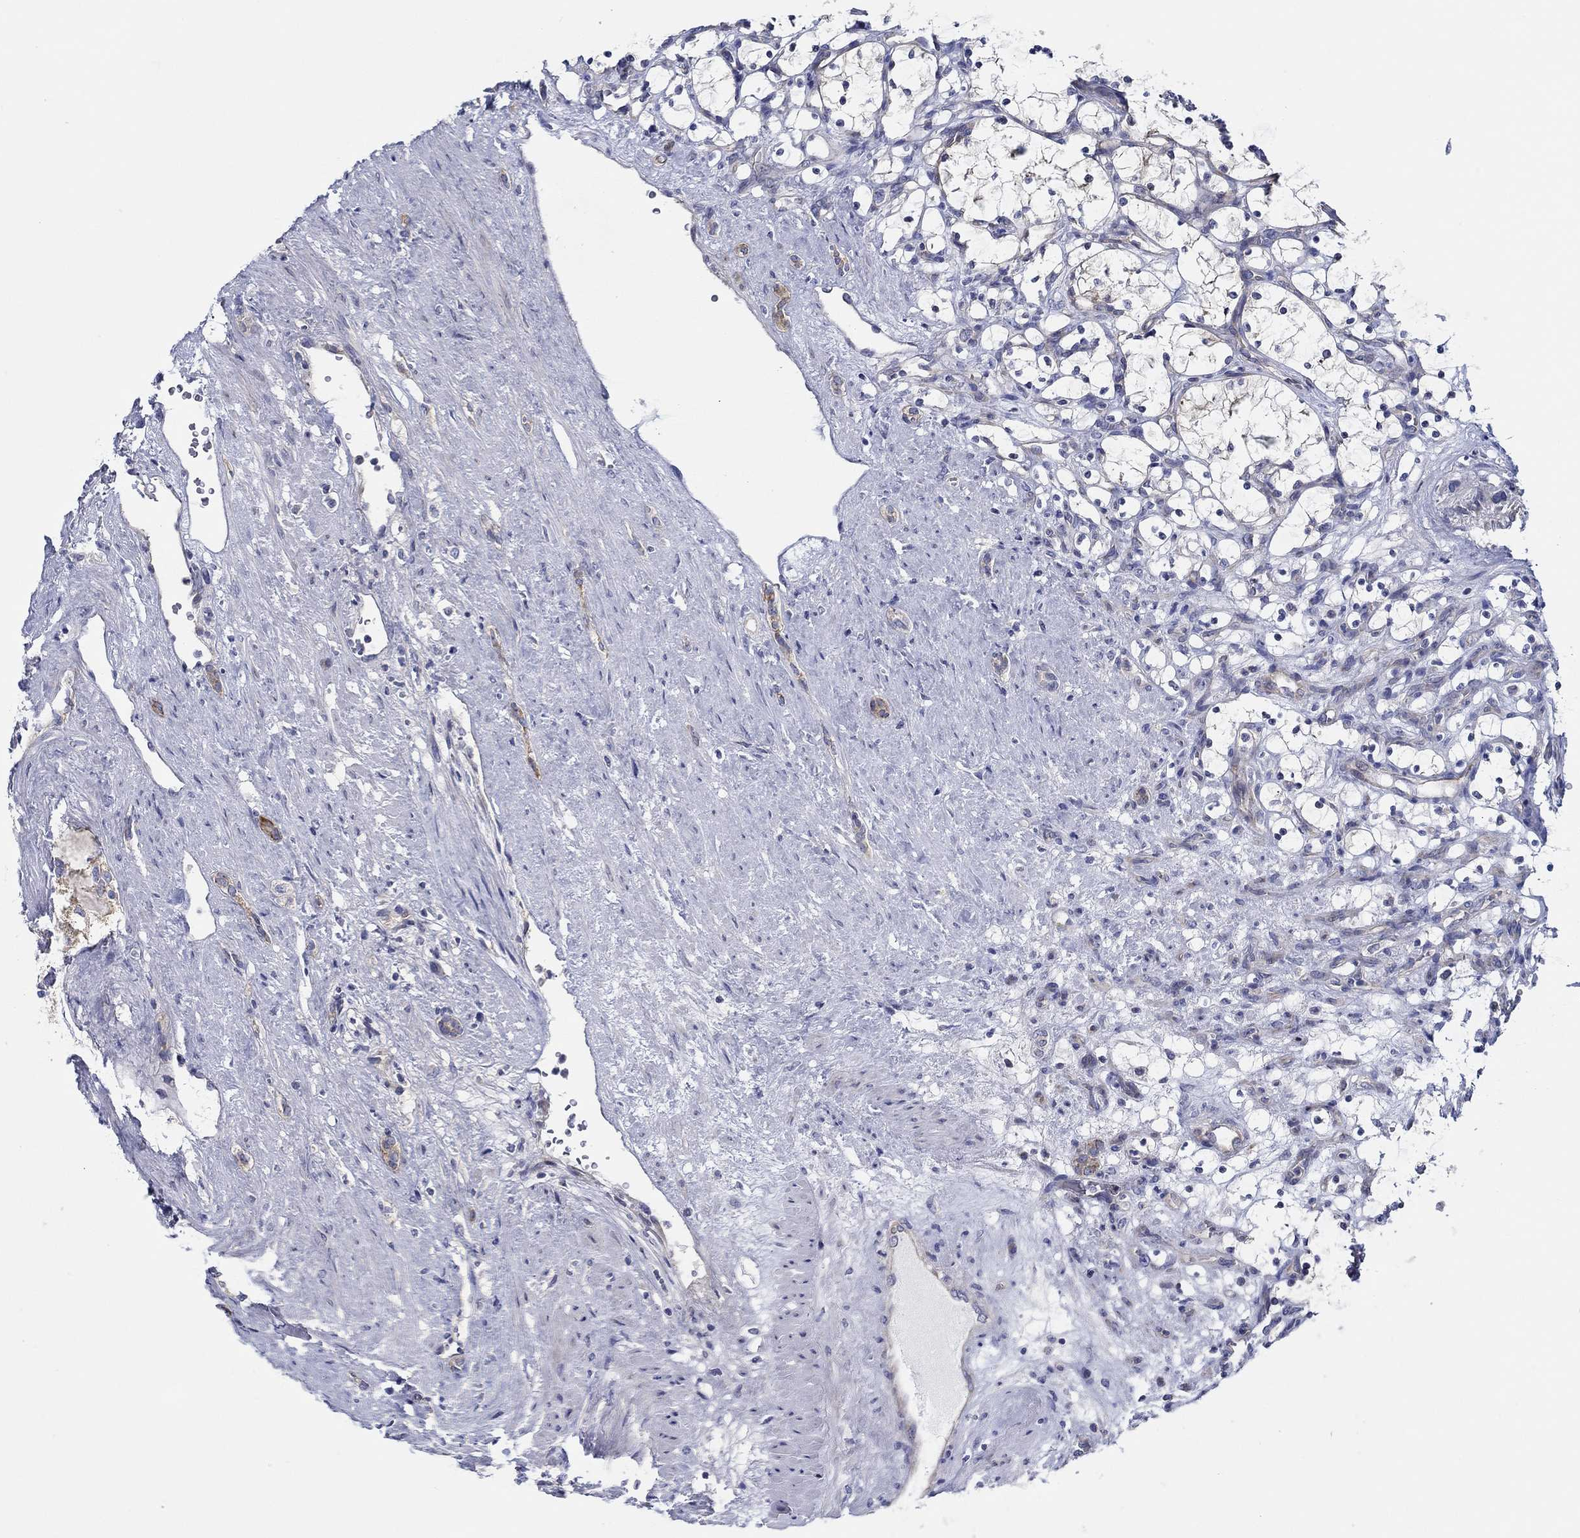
{"staining": {"intensity": "negative", "quantity": "none", "location": "none"}, "tissue": "renal cancer", "cell_type": "Tumor cells", "image_type": "cancer", "snomed": [{"axis": "morphology", "description": "Adenocarcinoma, NOS"}, {"axis": "topography", "description": "Kidney"}], "caption": "The image exhibits no staining of tumor cells in renal adenocarcinoma. The staining is performed using DAB (3,3'-diaminobenzidine) brown chromogen with nuclei counter-stained in using hematoxylin.", "gene": "CFAP61", "patient": {"sex": "female", "age": 69}}